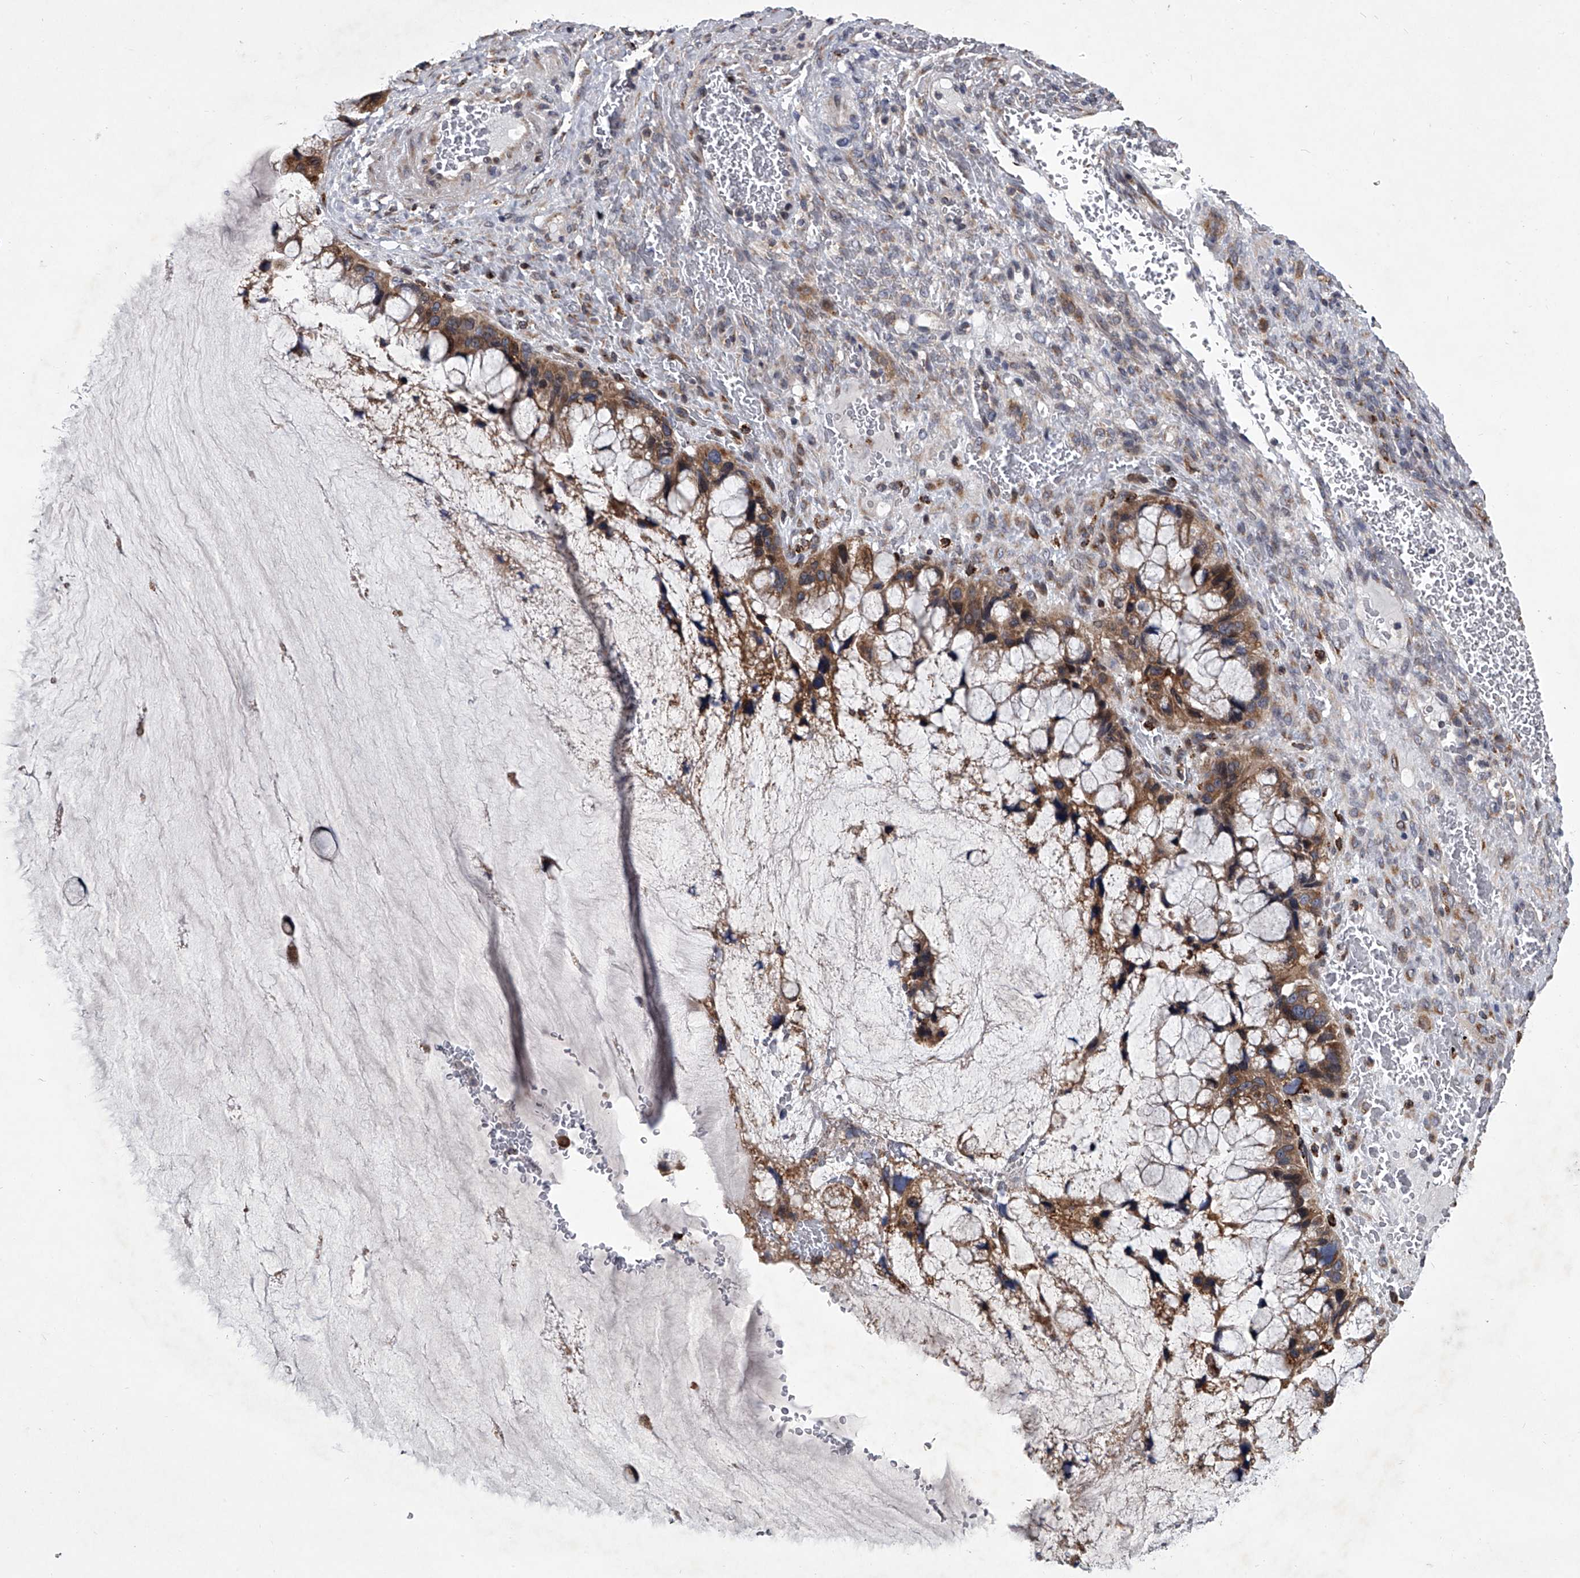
{"staining": {"intensity": "moderate", "quantity": ">75%", "location": "cytoplasmic/membranous"}, "tissue": "ovarian cancer", "cell_type": "Tumor cells", "image_type": "cancer", "snomed": [{"axis": "morphology", "description": "Cystadenocarcinoma, mucinous, NOS"}, {"axis": "topography", "description": "Ovary"}], "caption": "Protein analysis of ovarian cancer (mucinous cystadenocarcinoma) tissue shows moderate cytoplasmic/membranous expression in approximately >75% of tumor cells.", "gene": "TRIM8", "patient": {"sex": "female", "age": 37}}